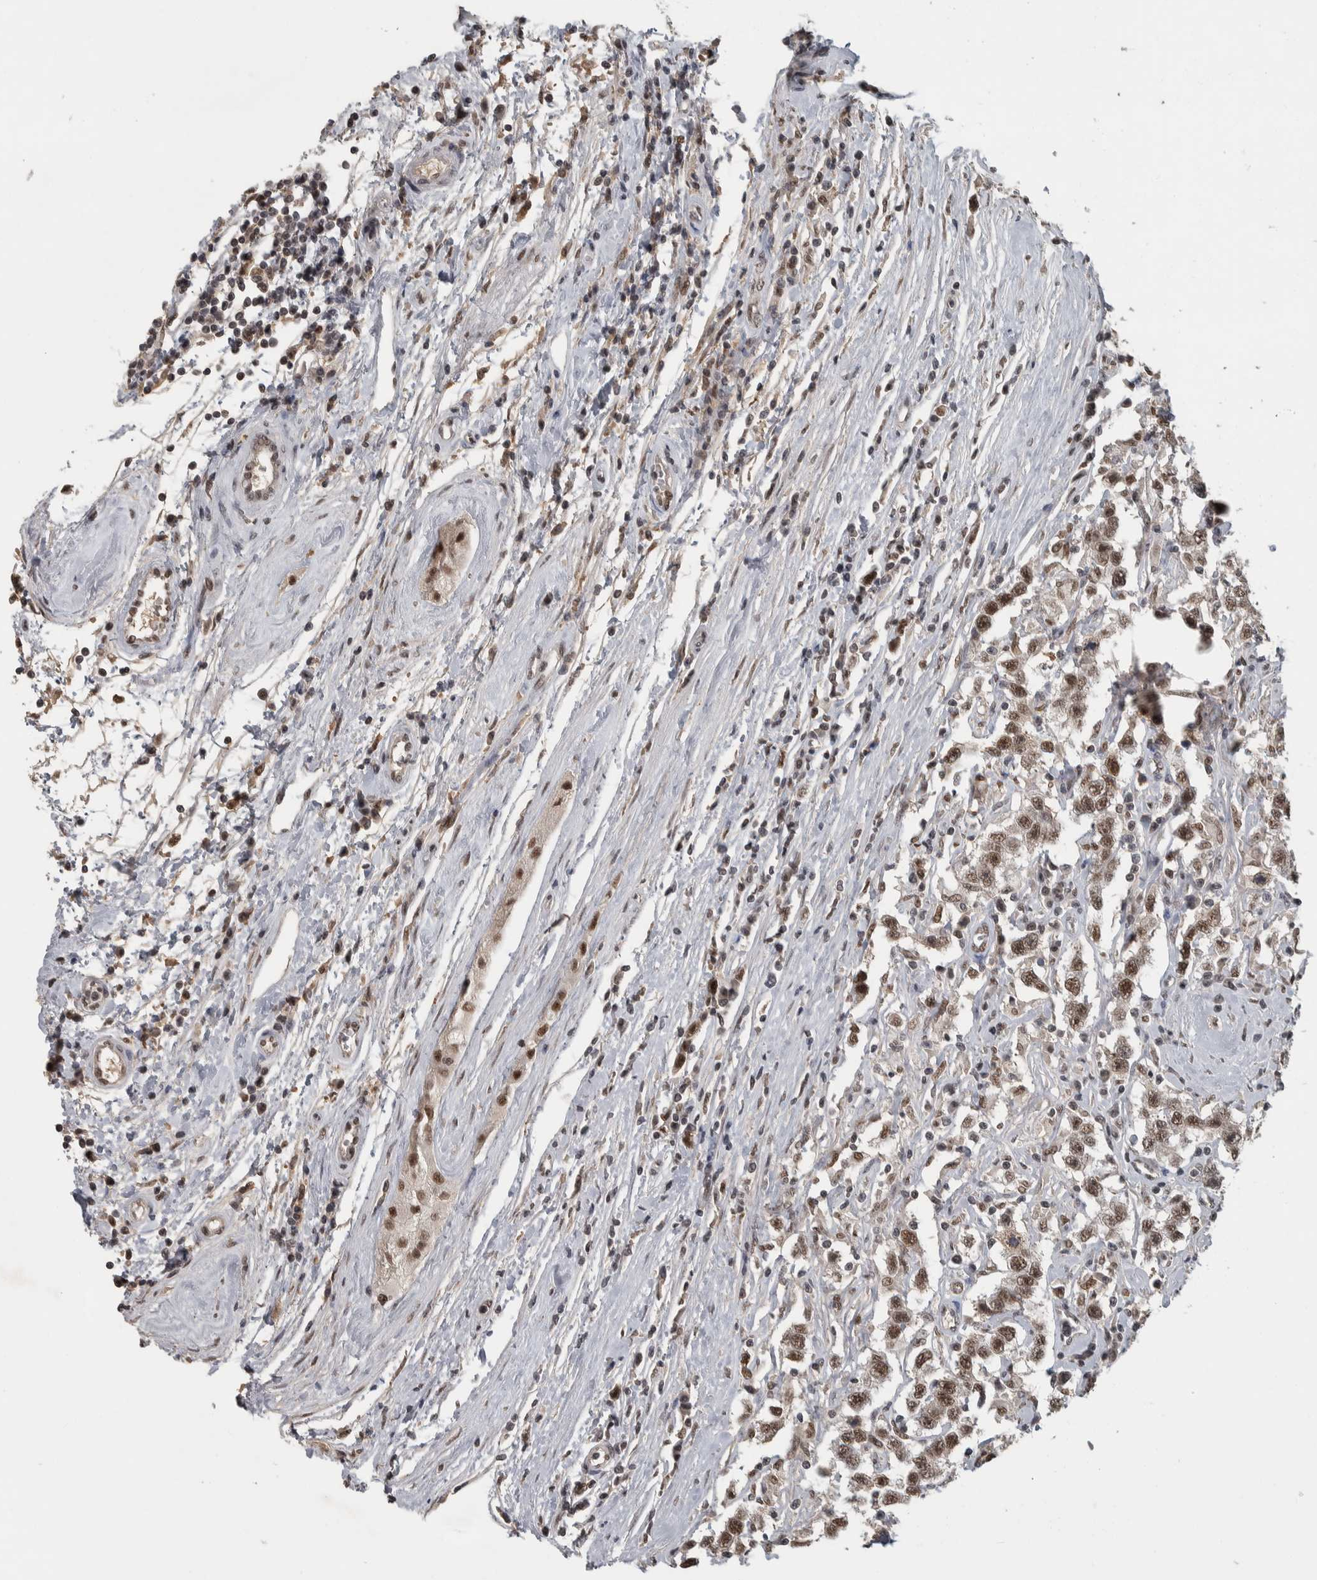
{"staining": {"intensity": "moderate", "quantity": ">75%", "location": "nuclear"}, "tissue": "testis cancer", "cell_type": "Tumor cells", "image_type": "cancer", "snomed": [{"axis": "morphology", "description": "Seminoma, NOS"}, {"axis": "topography", "description": "Testis"}], "caption": "A medium amount of moderate nuclear expression is identified in about >75% of tumor cells in testis seminoma tissue.", "gene": "DDX42", "patient": {"sex": "male", "age": 41}}